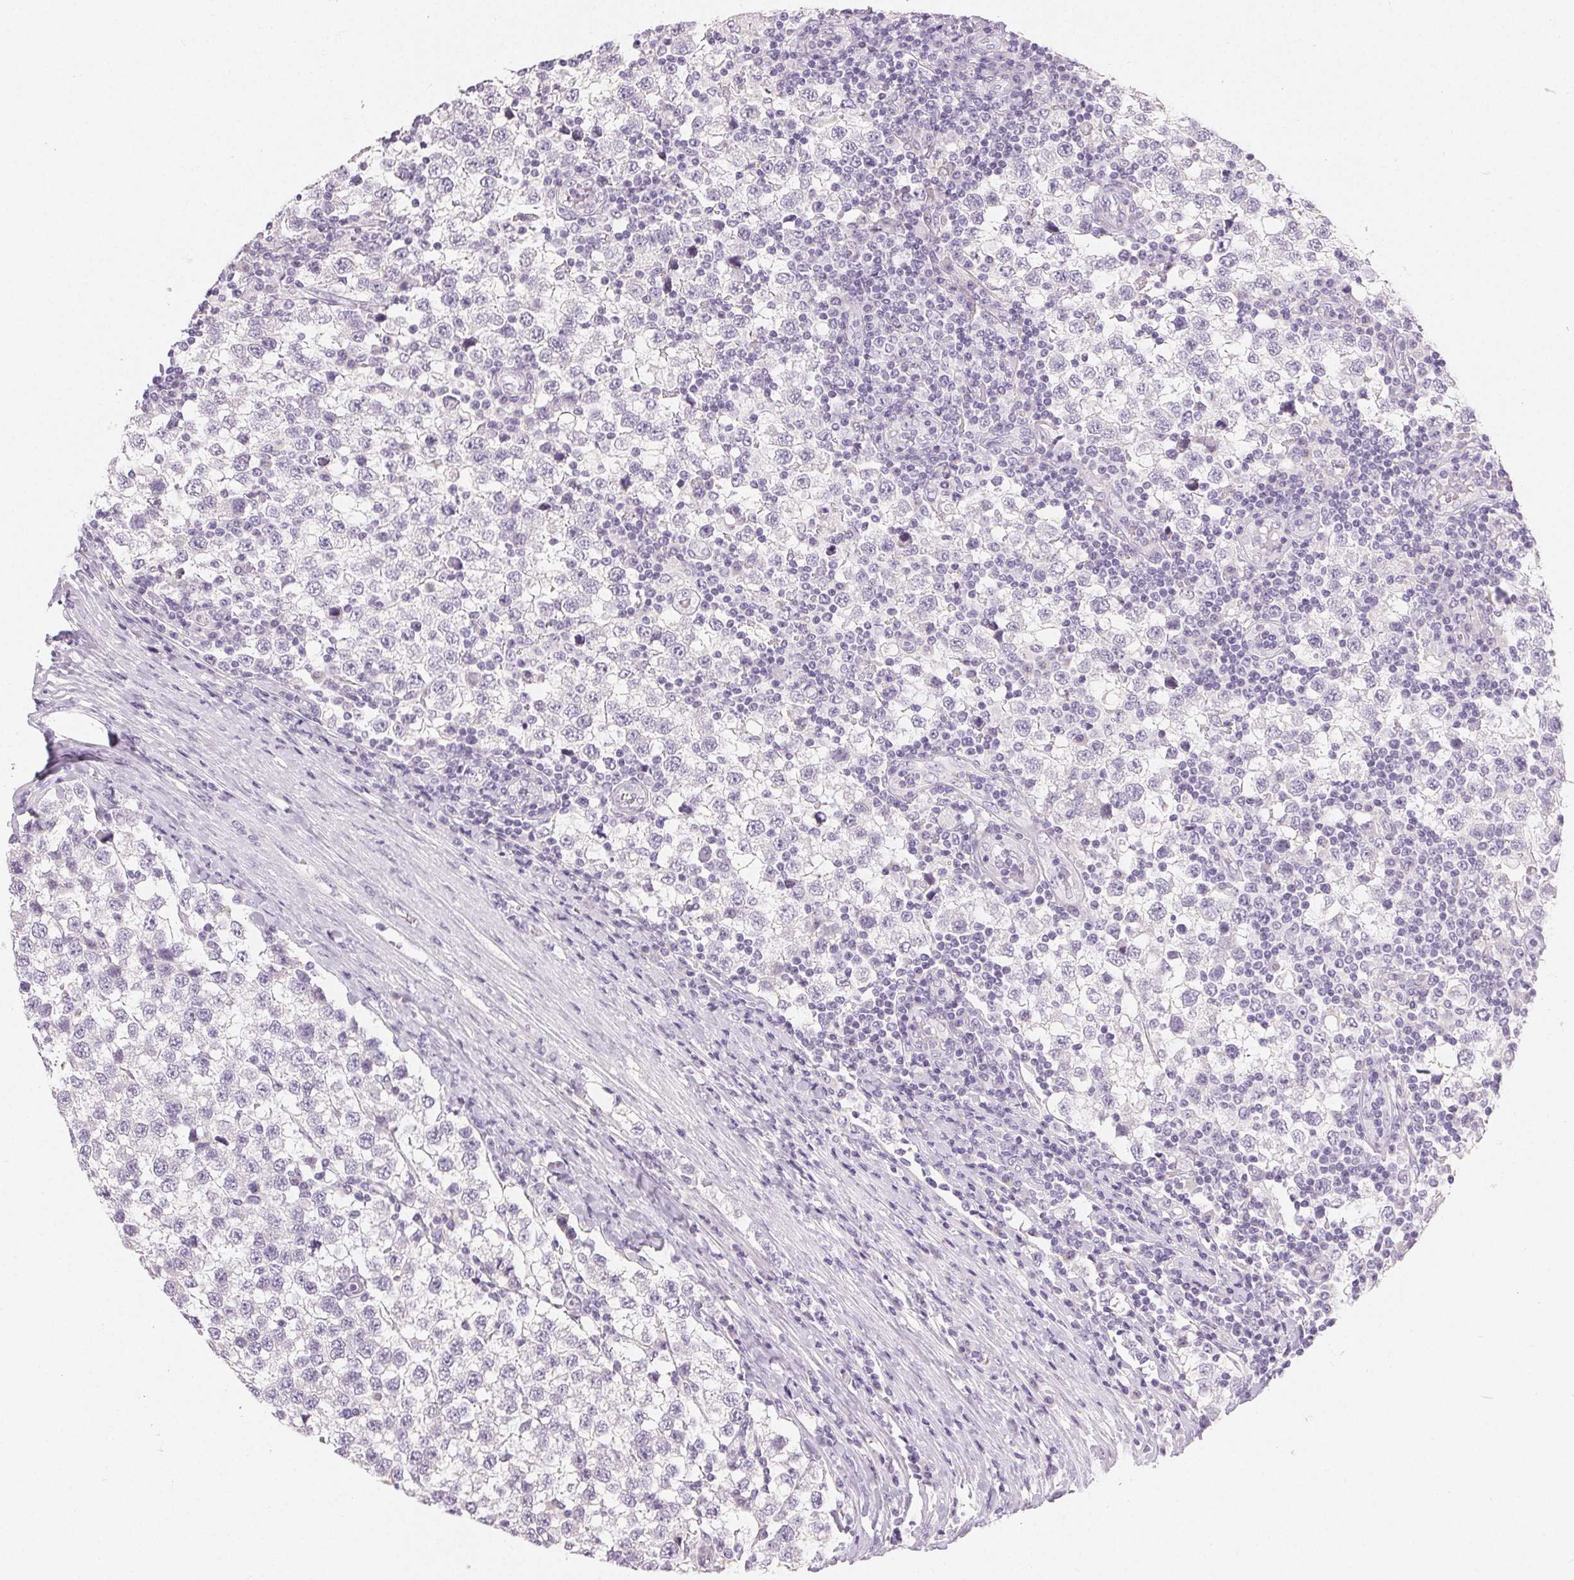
{"staining": {"intensity": "negative", "quantity": "none", "location": "none"}, "tissue": "testis cancer", "cell_type": "Tumor cells", "image_type": "cancer", "snomed": [{"axis": "morphology", "description": "Seminoma, NOS"}, {"axis": "topography", "description": "Testis"}], "caption": "A micrograph of testis seminoma stained for a protein demonstrates no brown staining in tumor cells.", "gene": "MIOX", "patient": {"sex": "male", "age": 34}}